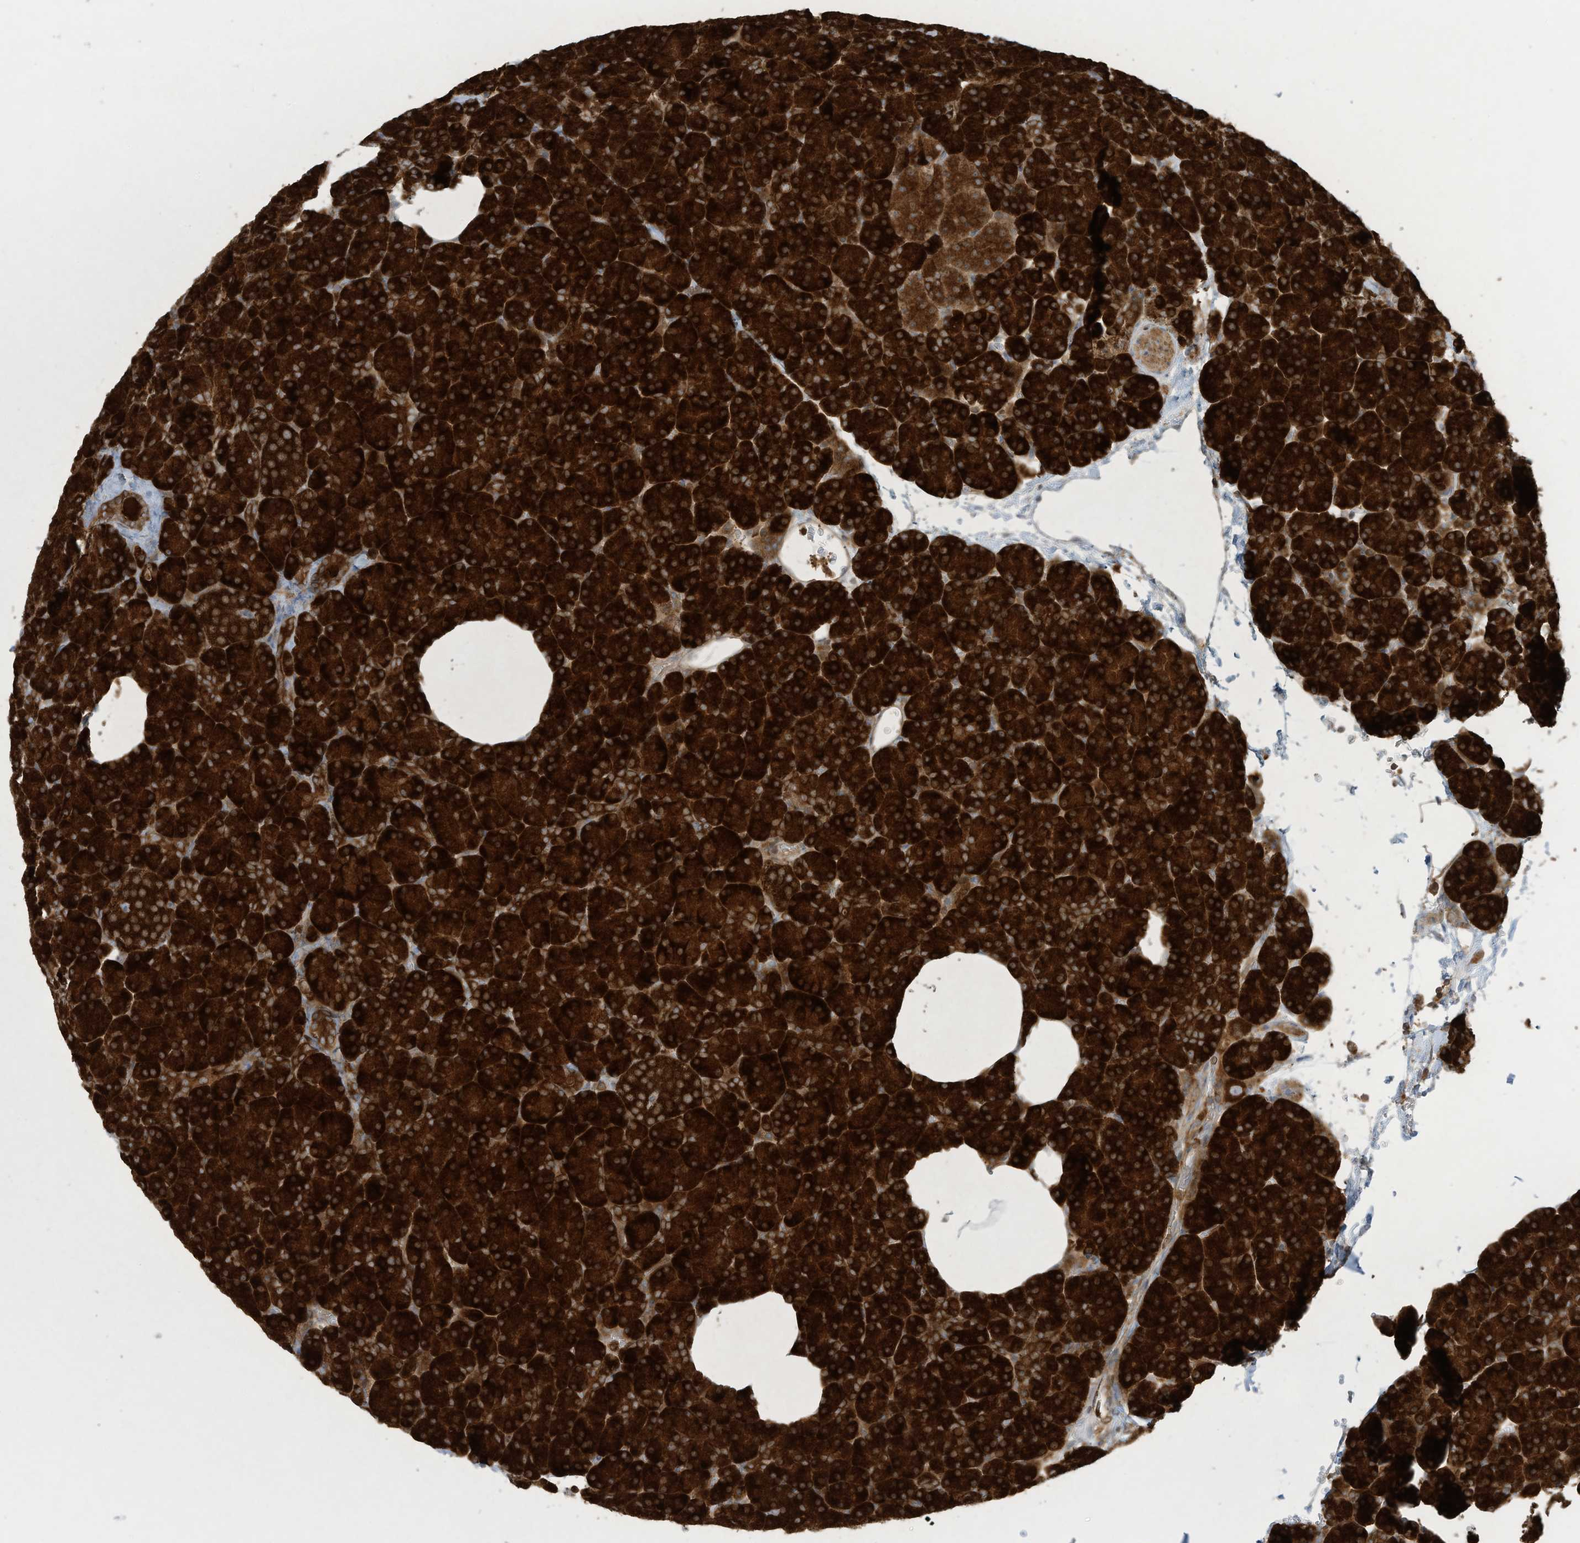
{"staining": {"intensity": "strong", "quantity": ">75%", "location": "cytoplasmic/membranous"}, "tissue": "pancreas", "cell_type": "Exocrine glandular cells", "image_type": "normal", "snomed": [{"axis": "morphology", "description": "Normal tissue, NOS"}, {"axis": "morphology", "description": "Carcinoid, malignant, NOS"}, {"axis": "topography", "description": "Pancreas"}], "caption": "Immunohistochemical staining of normal human pancreas shows strong cytoplasmic/membranous protein expression in approximately >75% of exocrine glandular cells. (IHC, brightfield microscopy, high magnification).", "gene": "OLA1", "patient": {"sex": "female", "age": 35}}